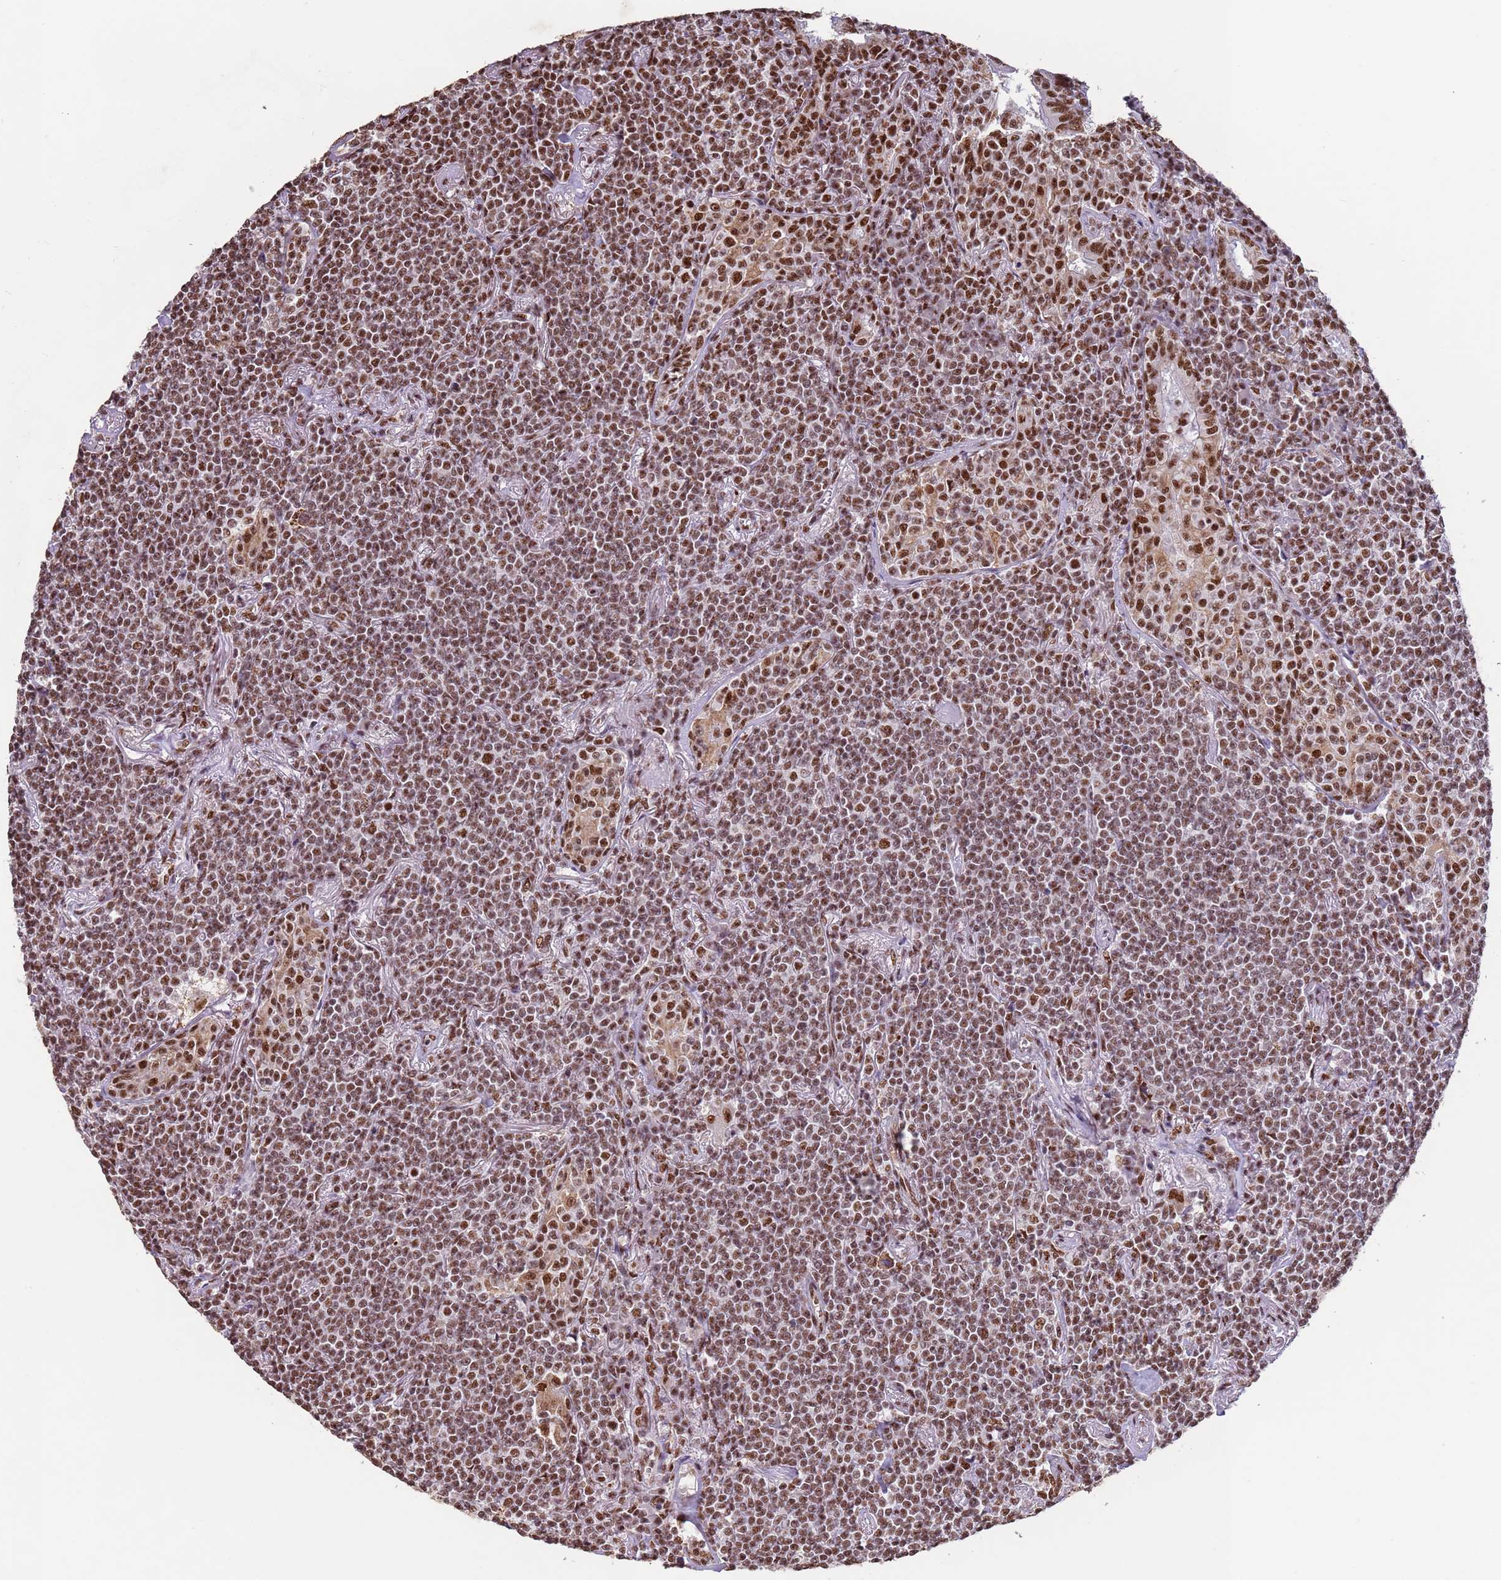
{"staining": {"intensity": "moderate", "quantity": ">75%", "location": "nuclear"}, "tissue": "lymphoma", "cell_type": "Tumor cells", "image_type": "cancer", "snomed": [{"axis": "morphology", "description": "Malignant lymphoma, non-Hodgkin's type, Low grade"}, {"axis": "topography", "description": "Lung"}], "caption": "Immunohistochemistry micrograph of neoplastic tissue: human low-grade malignant lymphoma, non-Hodgkin's type stained using IHC reveals medium levels of moderate protein expression localized specifically in the nuclear of tumor cells, appearing as a nuclear brown color.", "gene": "ESF1", "patient": {"sex": "female", "age": 71}}